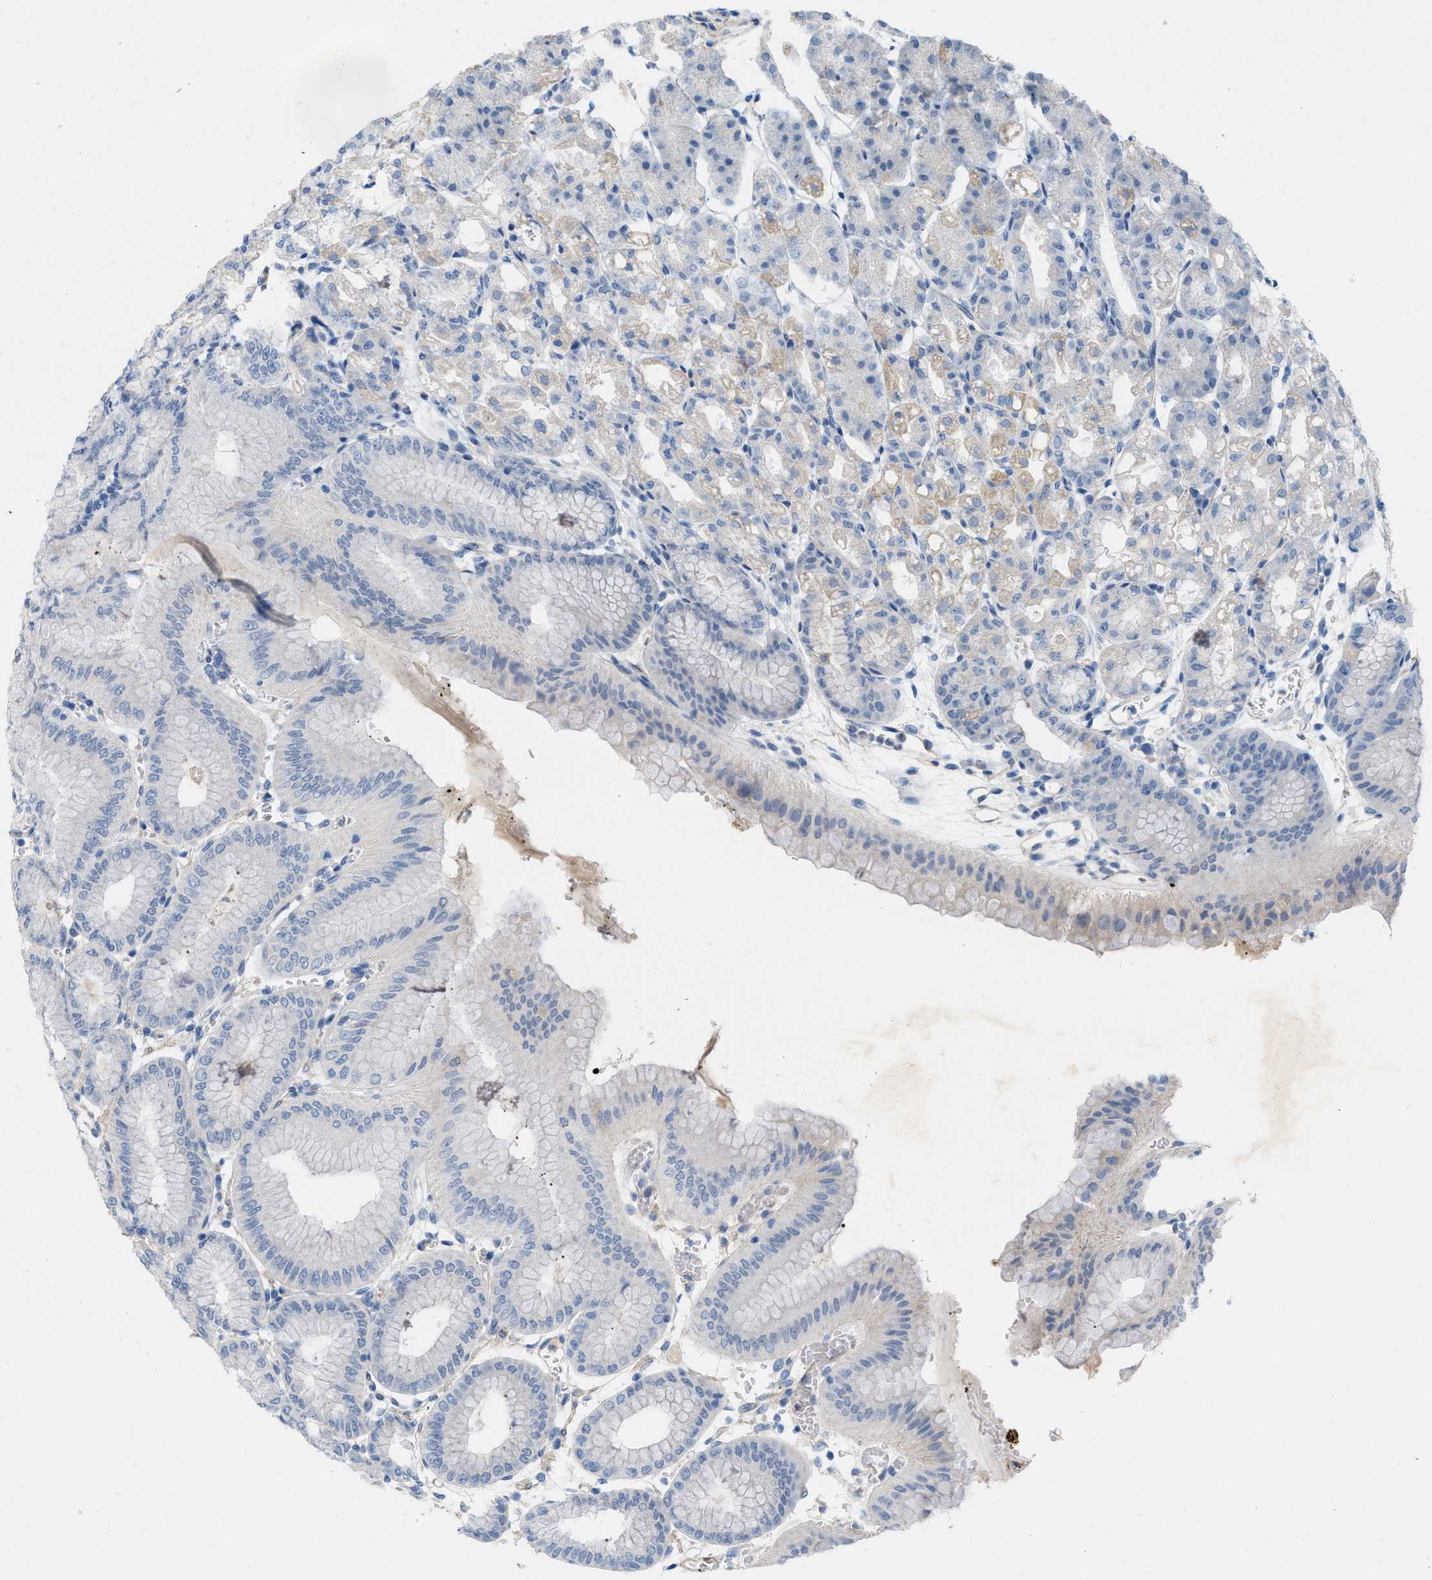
{"staining": {"intensity": "negative", "quantity": "none", "location": "none"}, "tissue": "stomach", "cell_type": "Glandular cells", "image_type": "normal", "snomed": [{"axis": "morphology", "description": "Normal tissue, NOS"}, {"axis": "topography", "description": "Stomach, lower"}], "caption": "IHC of benign human stomach reveals no staining in glandular cells.", "gene": "CPA2", "patient": {"sex": "male", "age": 71}}